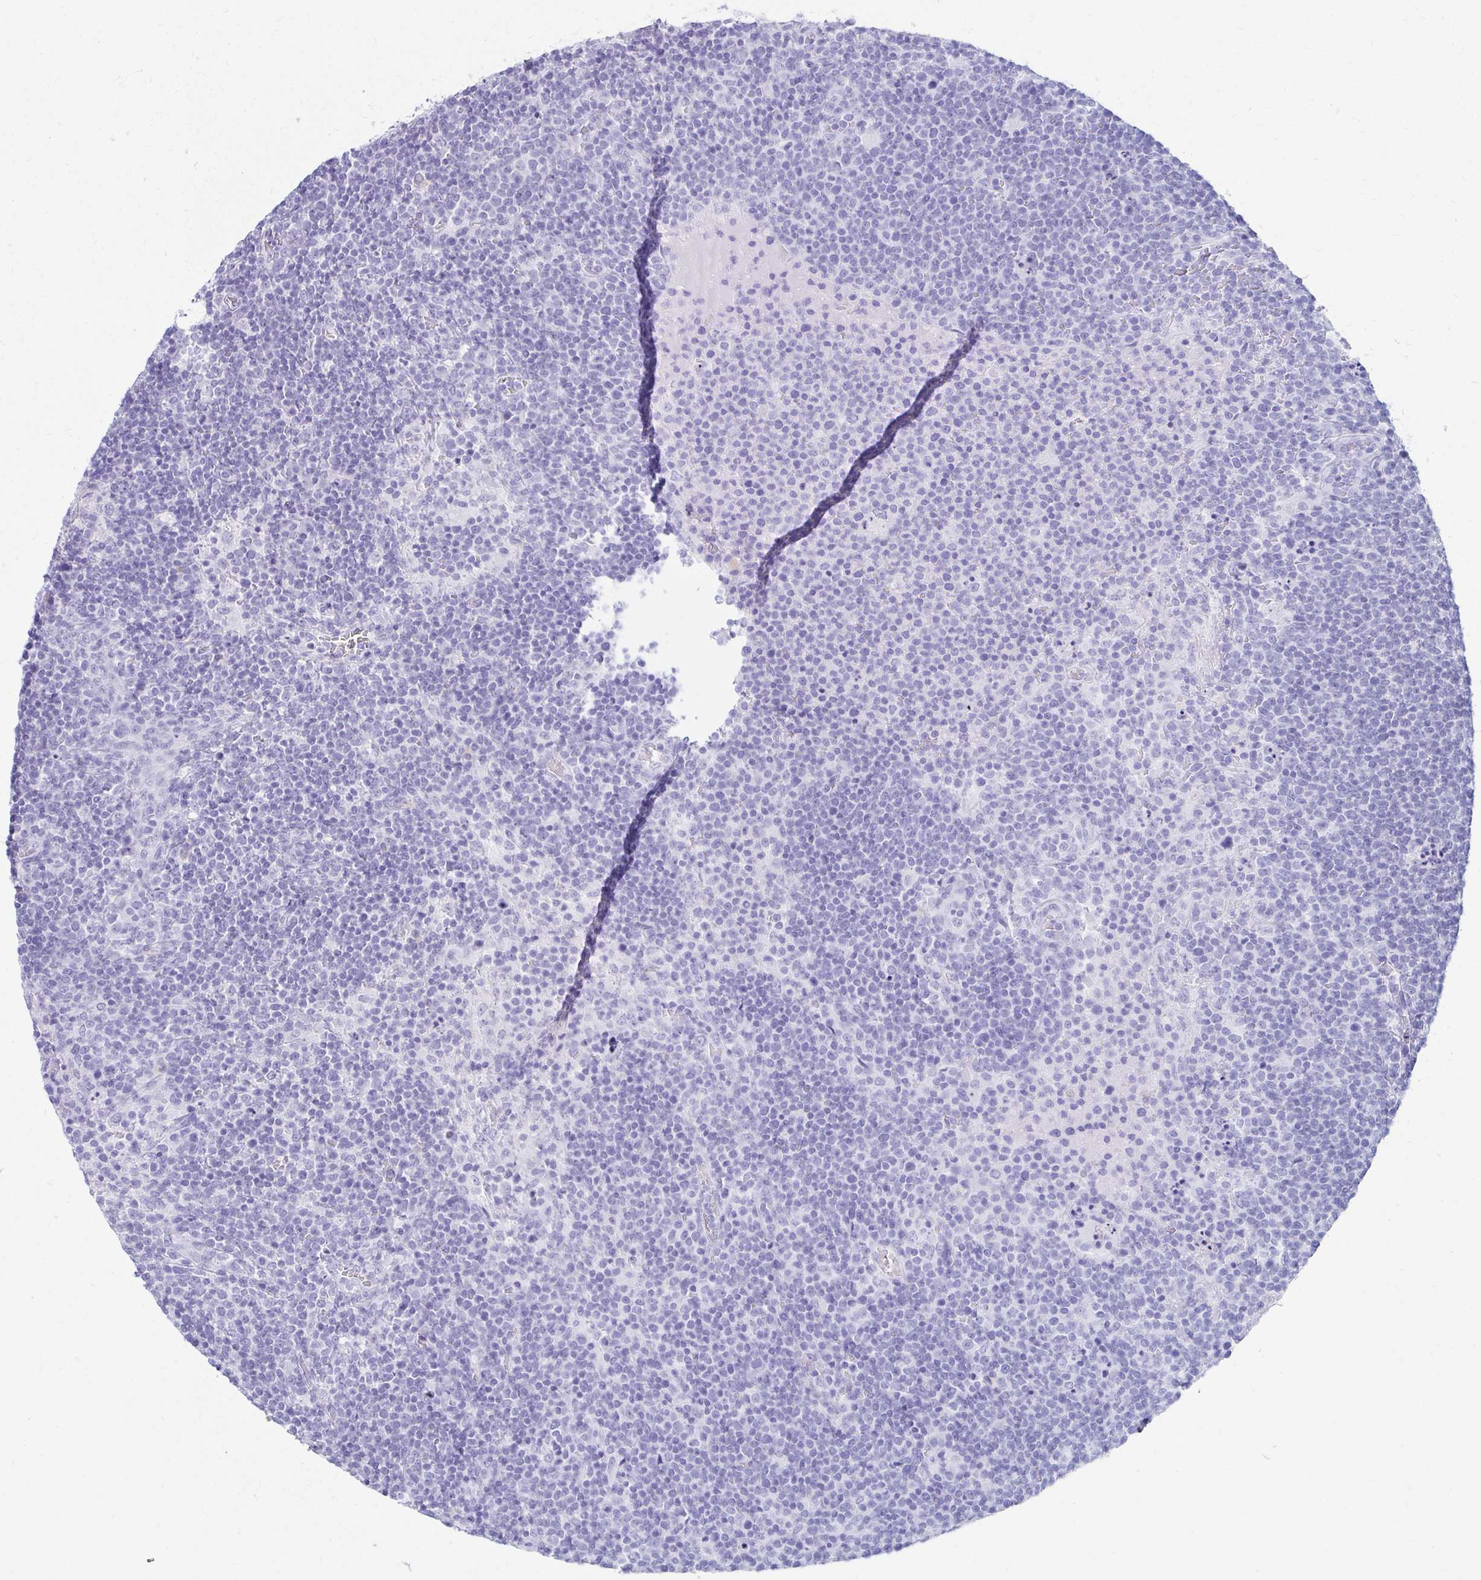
{"staining": {"intensity": "negative", "quantity": "none", "location": "none"}, "tissue": "lymphoma", "cell_type": "Tumor cells", "image_type": "cancer", "snomed": [{"axis": "morphology", "description": "Malignant lymphoma, non-Hodgkin's type, High grade"}, {"axis": "topography", "description": "Lymph node"}], "caption": "Immunohistochemical staining of lymphoma displays no significant positivity in tumor cells.", "gene": "ATP4B", "patient": {"sex": "male", "age": 61}}